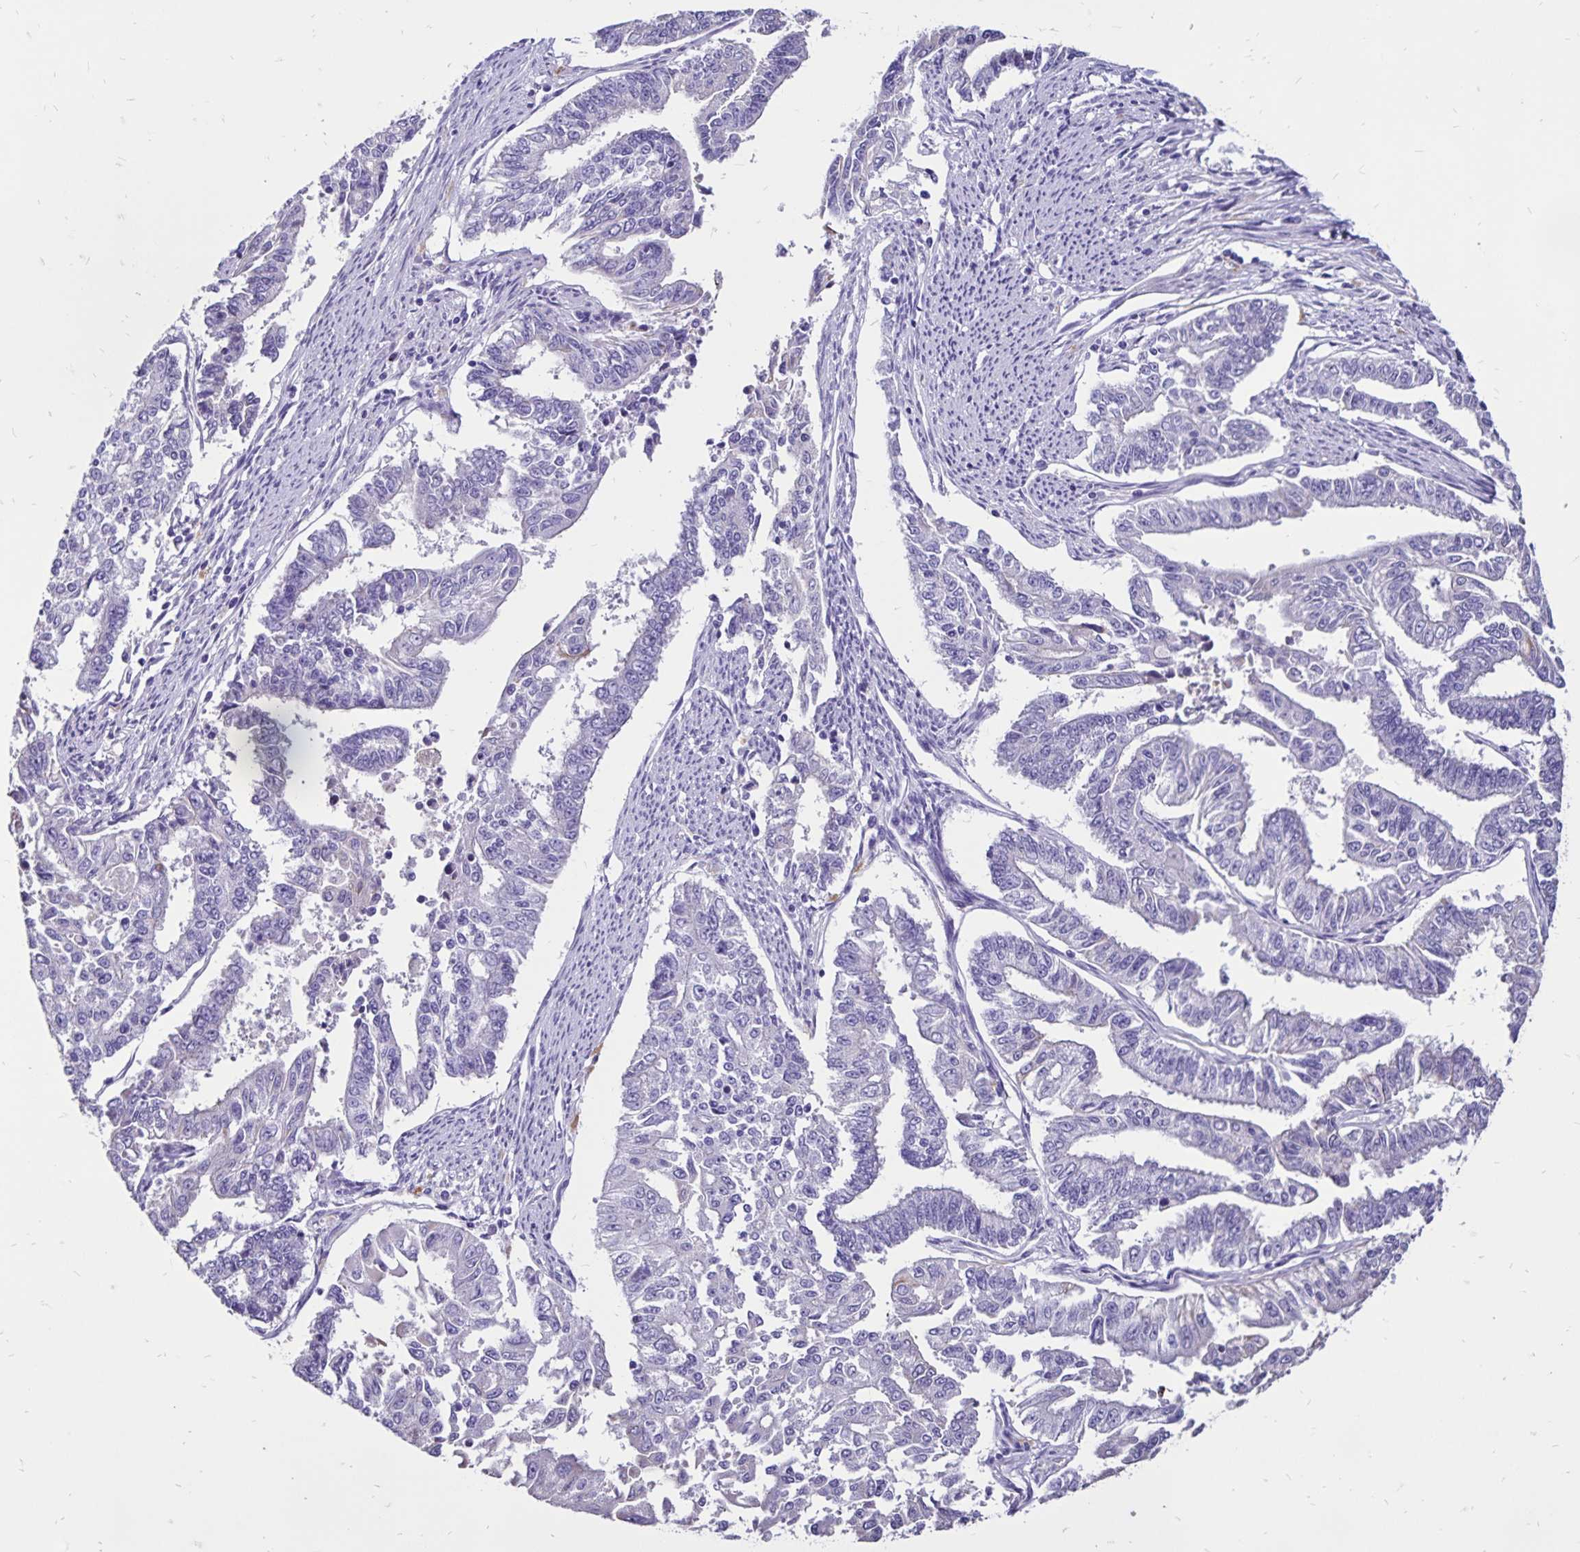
{"staining": {"intensity": "negative", "quantity": "none", "location": "none"}, "tissue": "endometrial cancer", "cell_type": "Tumor cells", "image_type": "cancer", "snomed": [{"axis": "morphology", "description": "Adenocarcinoma, NOS"}, {"axis": "topography", "description": "Uterus"}], "caption": "Photomicrograph shows no protein staining in tumor cells of endometrial adenocarcinoma tissue. Nuclei are stained in blue.", "gene": "EVPL", "patient": {"sex": "female", "age": 59}}